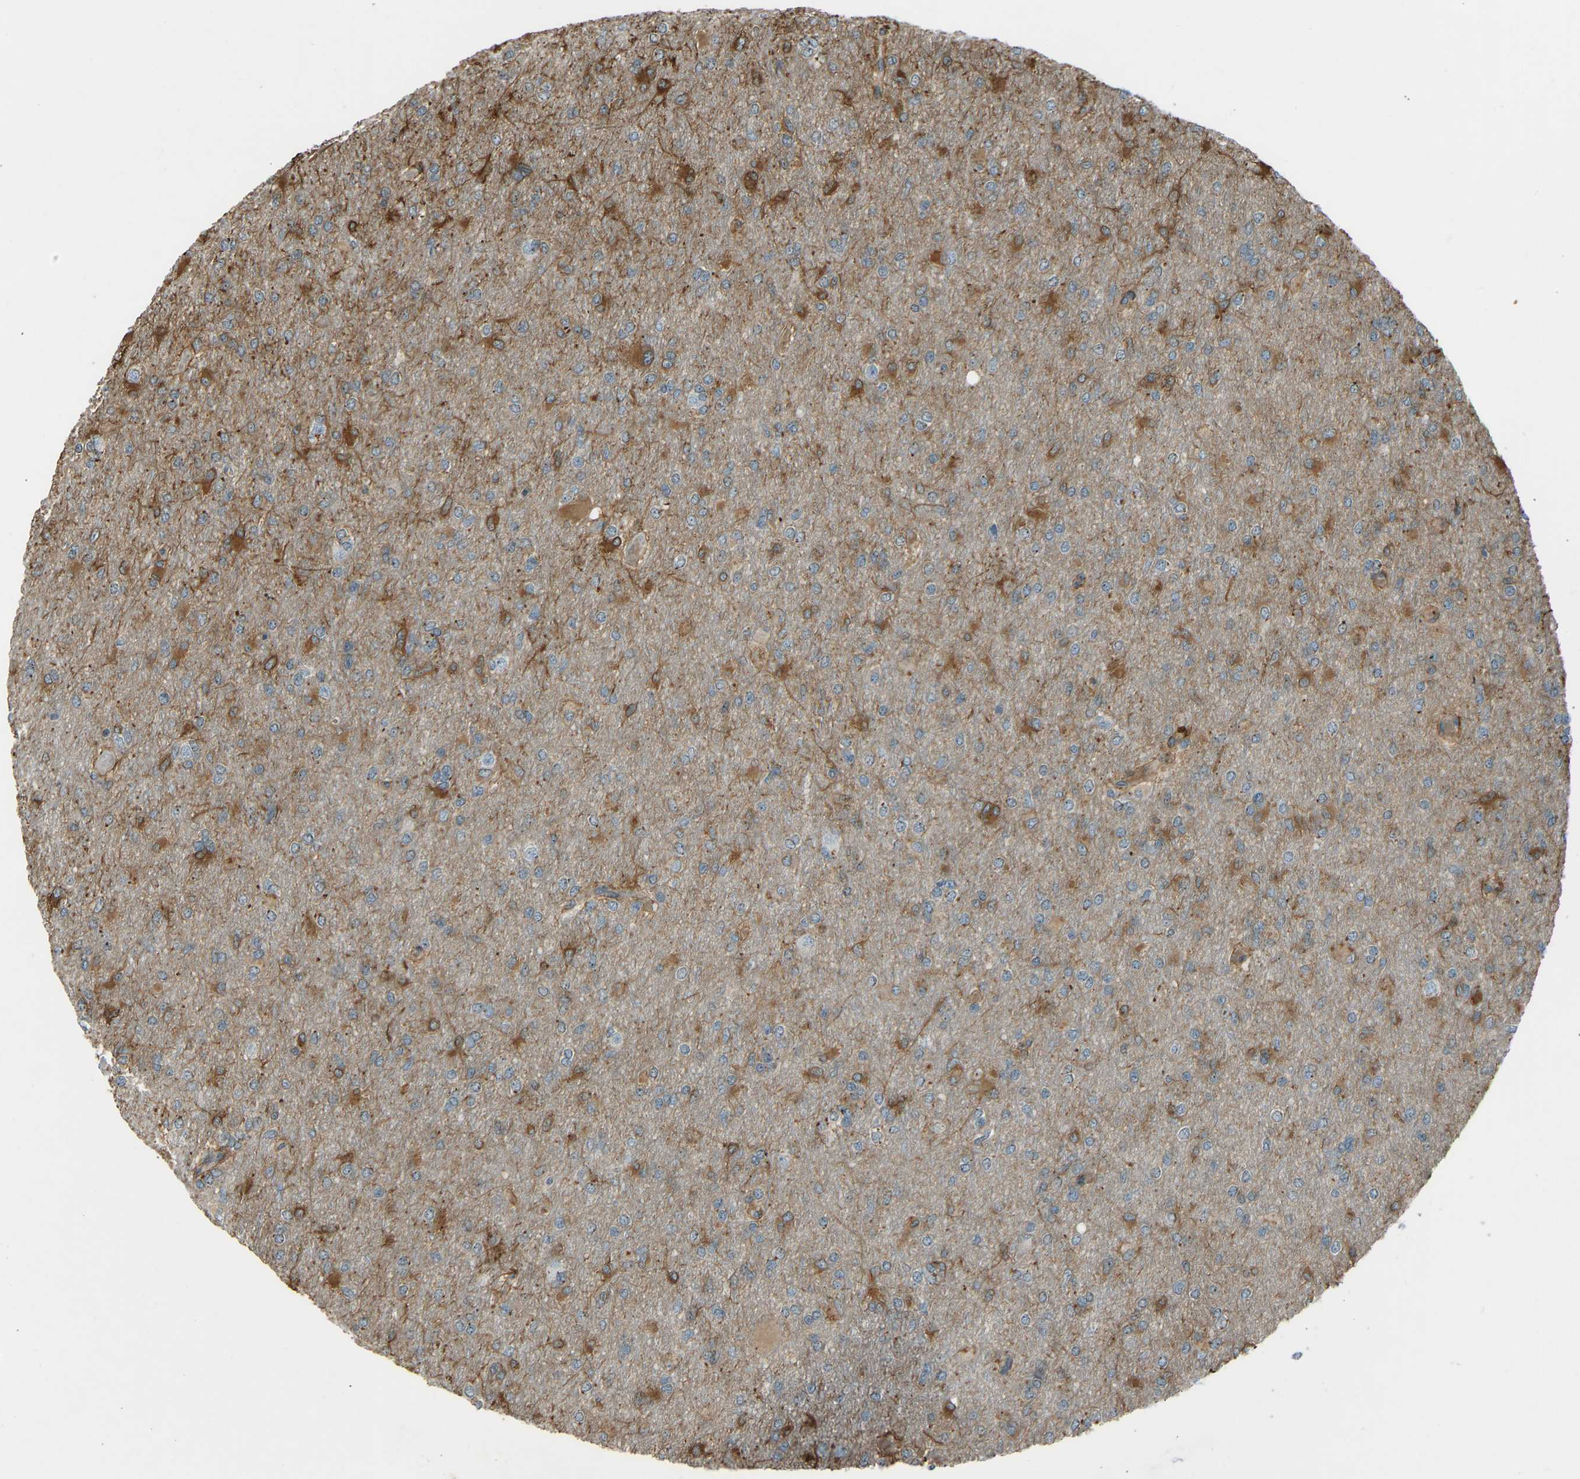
{"staining": {"intensity": "moderate", "quantity": "25%-75%", "location": "cytoplasmic/membranous"}, "tissue": "glioma", "cell_type": "Tumor cells", "image_type": "cancer", "snomed": [{"axis": "morphology", "description": "Glioma, malignant, High grade"}, {"axis": "topography", "description": "Cerebral cortex"}], "caption": "Tumor cells display medium levels of moderate cytoplasmic/membranous staining in about 25%-75% of cells in malignant glioma (high-grade).", "gene": "SVOPL", "patient": {"sex": "female", "age": 36}}